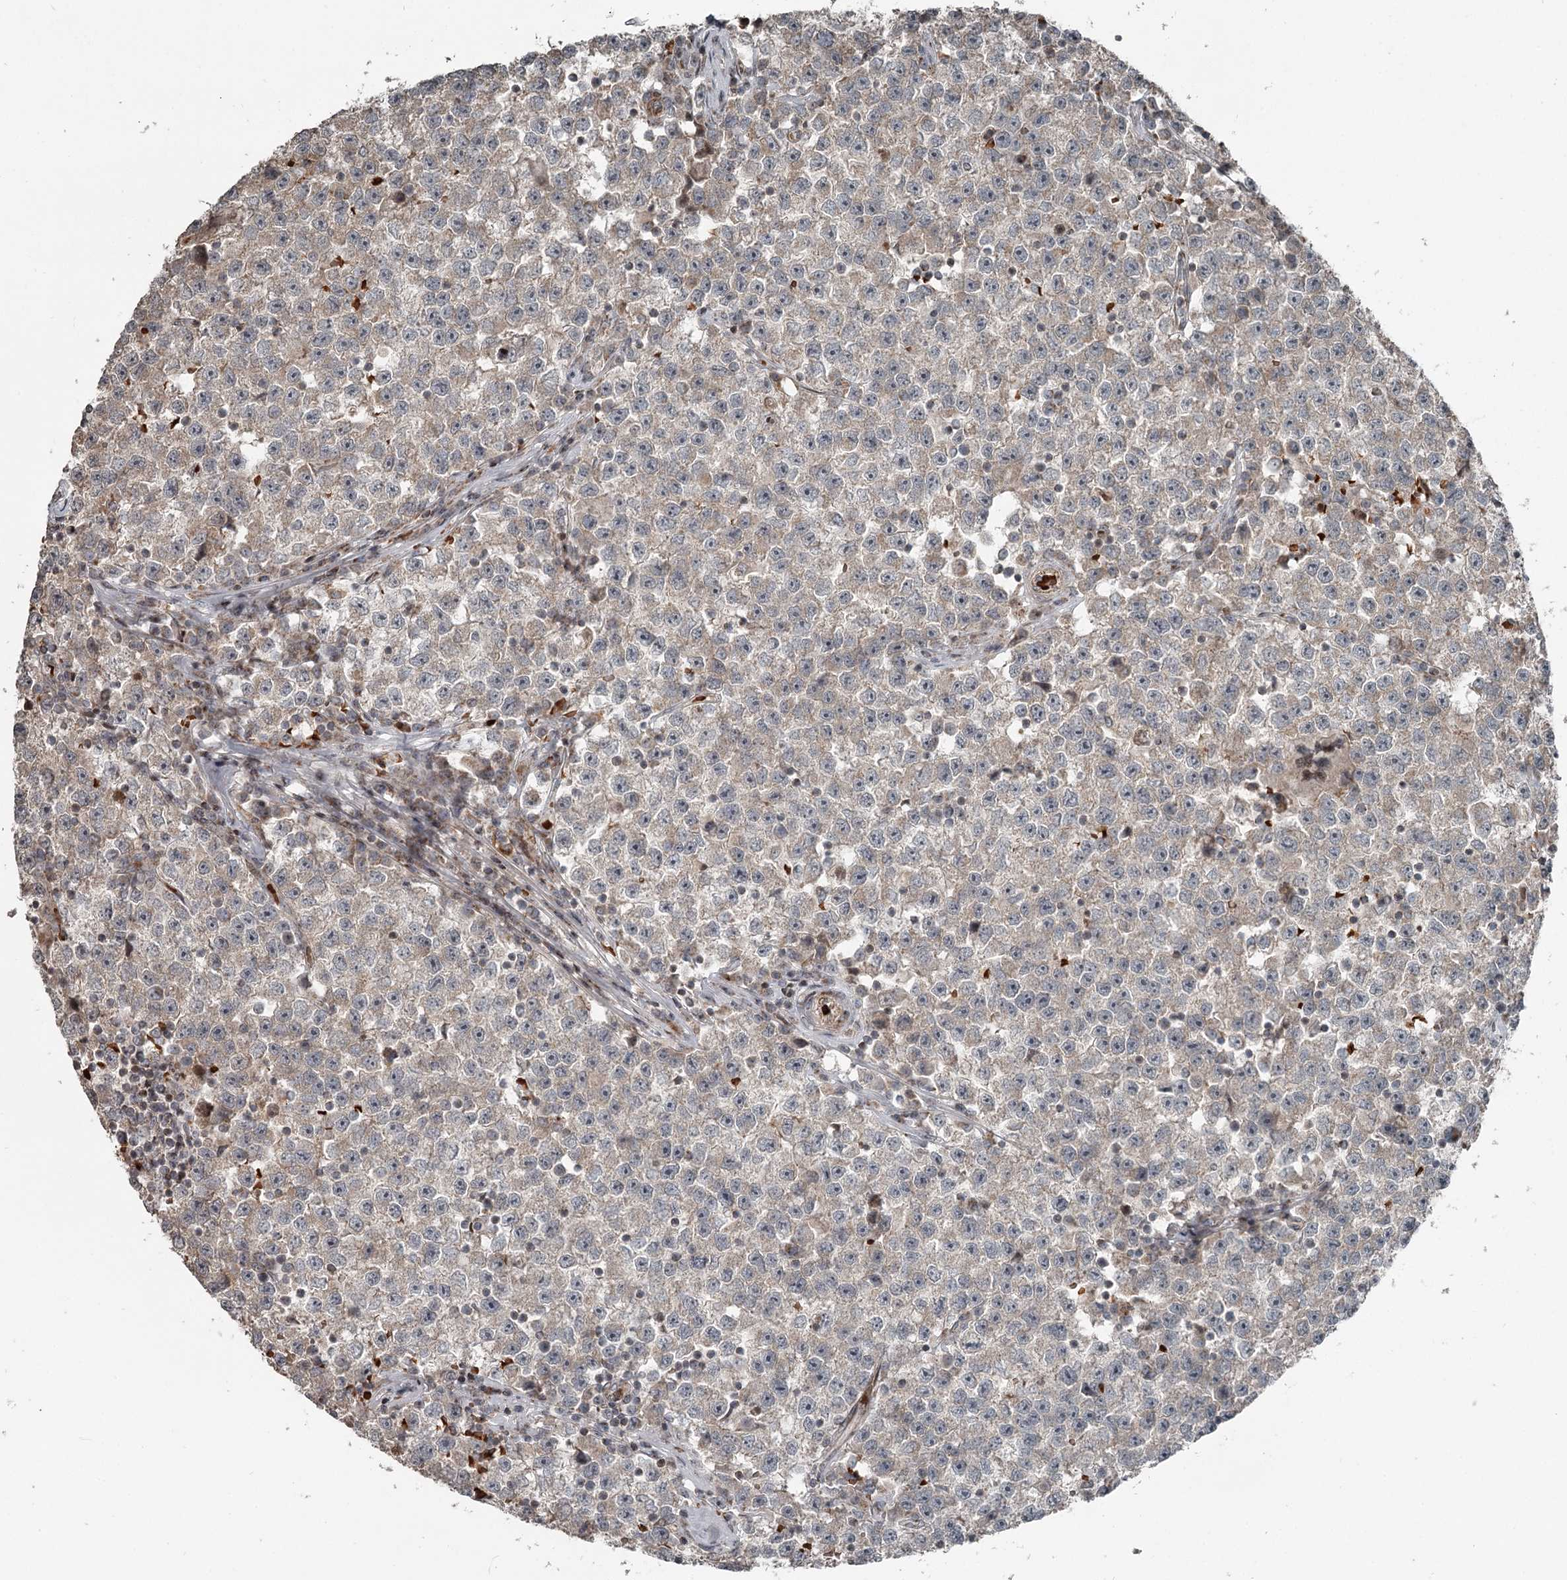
{"staining": {"intensity": "weak", "quantity": "<25%", "location": "cytoplasmic/membranous"}, "tissue": "testis cancer", "cell_type": "Tumor cells", "image_type": "cancer", "snomed": [{"axis": "morphology", "description": "Seminoma, NOS"}, {"axis": "topography", "description": "Testis"}], "caption": "The micrograph shows no staining of tumor cells in testis cancer.", "gene": "RASSF8", "patient": {"sex": "male", "age": 22}}